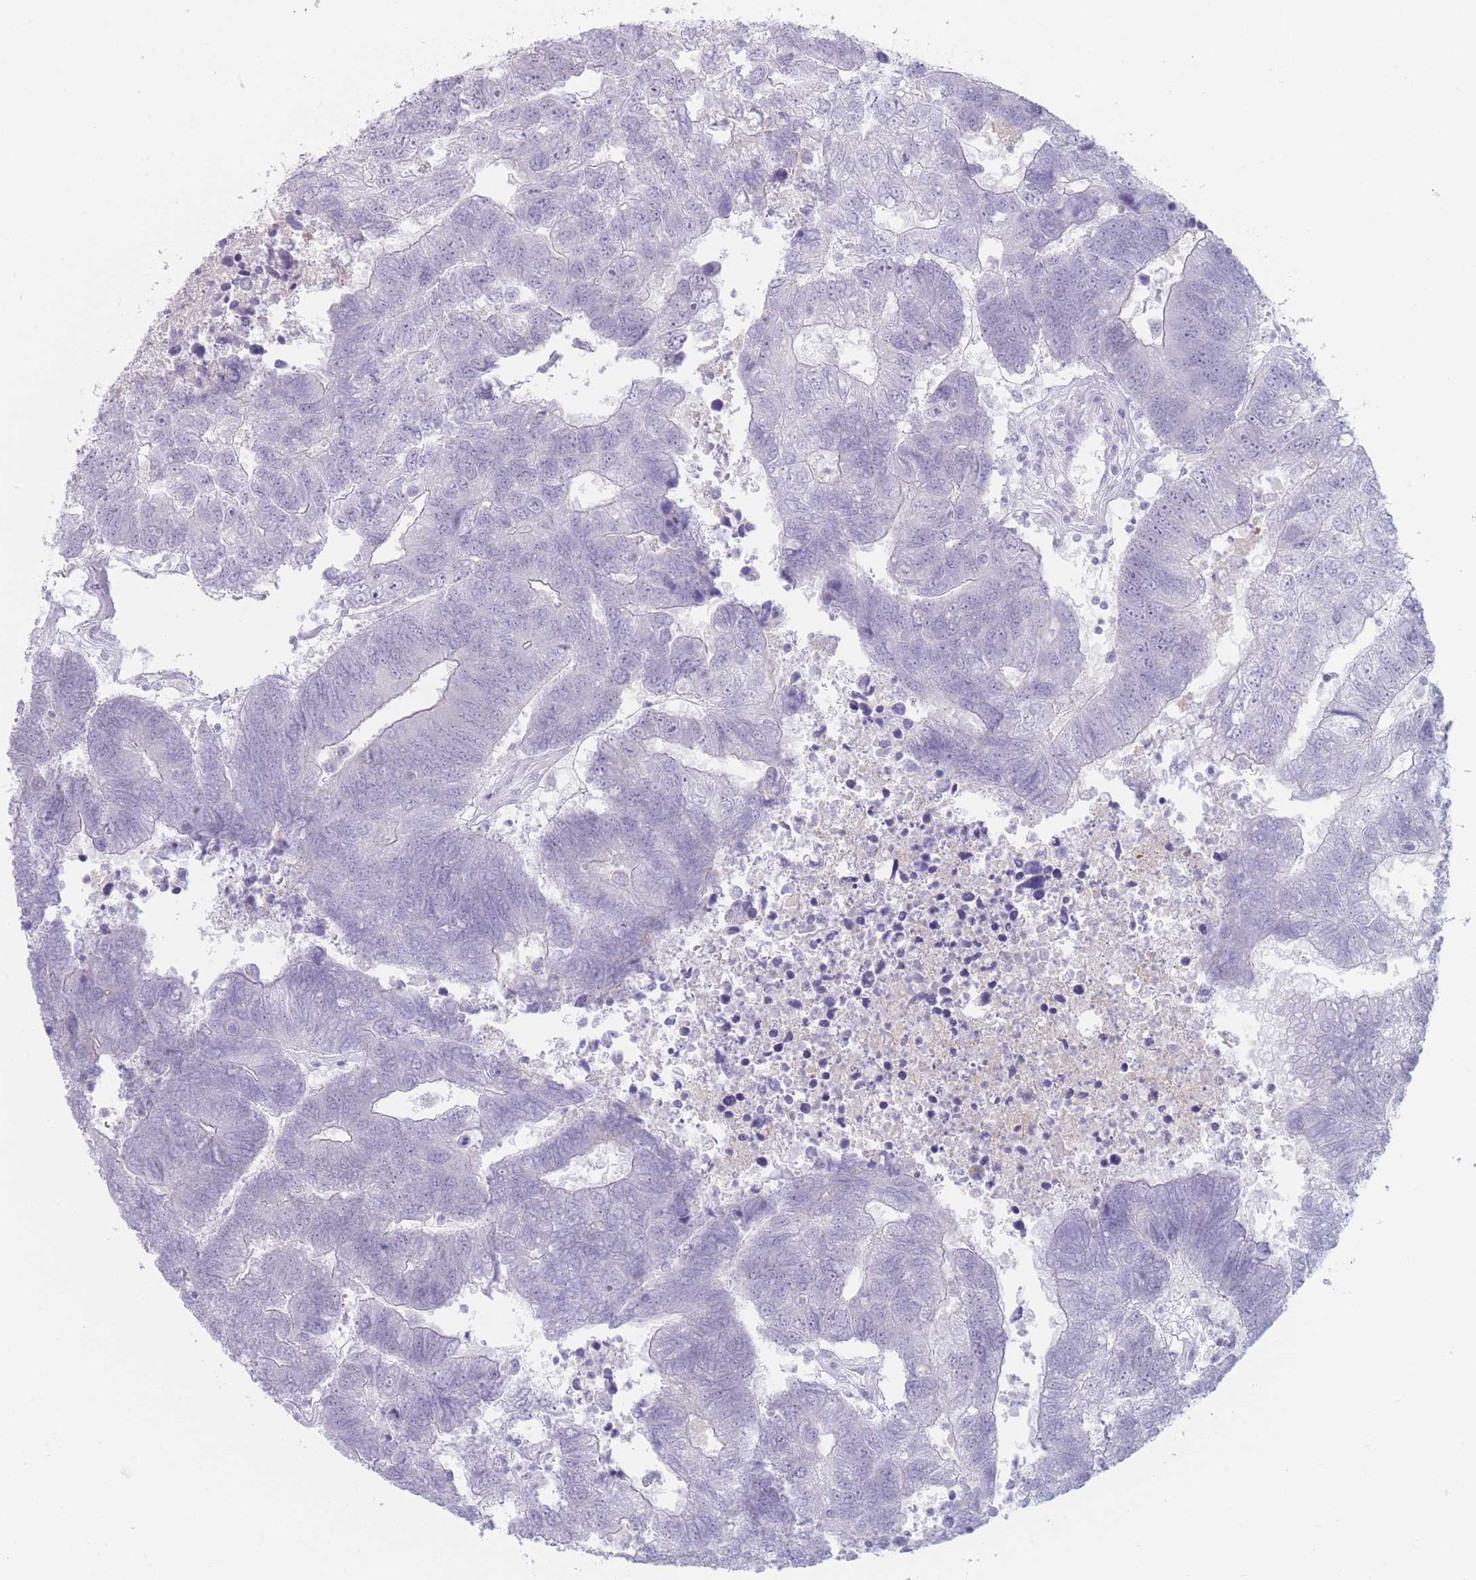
{"staining": {"intensity": "negative", "quantity": "none", "location": "none"}, "tissue": "colorectal cancer", "cell_type": "Tumor cells", "image_type": "cancer", "snomed": [{"axis": "morphology", "description": "Adenocarcinoma, NOS"}, {"axis": "topography", "description": "Colon"}], "caption": "A histopathology image of adenocarcinoma (colorectal) stained for a protein demonstrates no brown staining in tumor cells.", "gene": "IFNA6", "patient": {"sex": "female", "age": 48}}